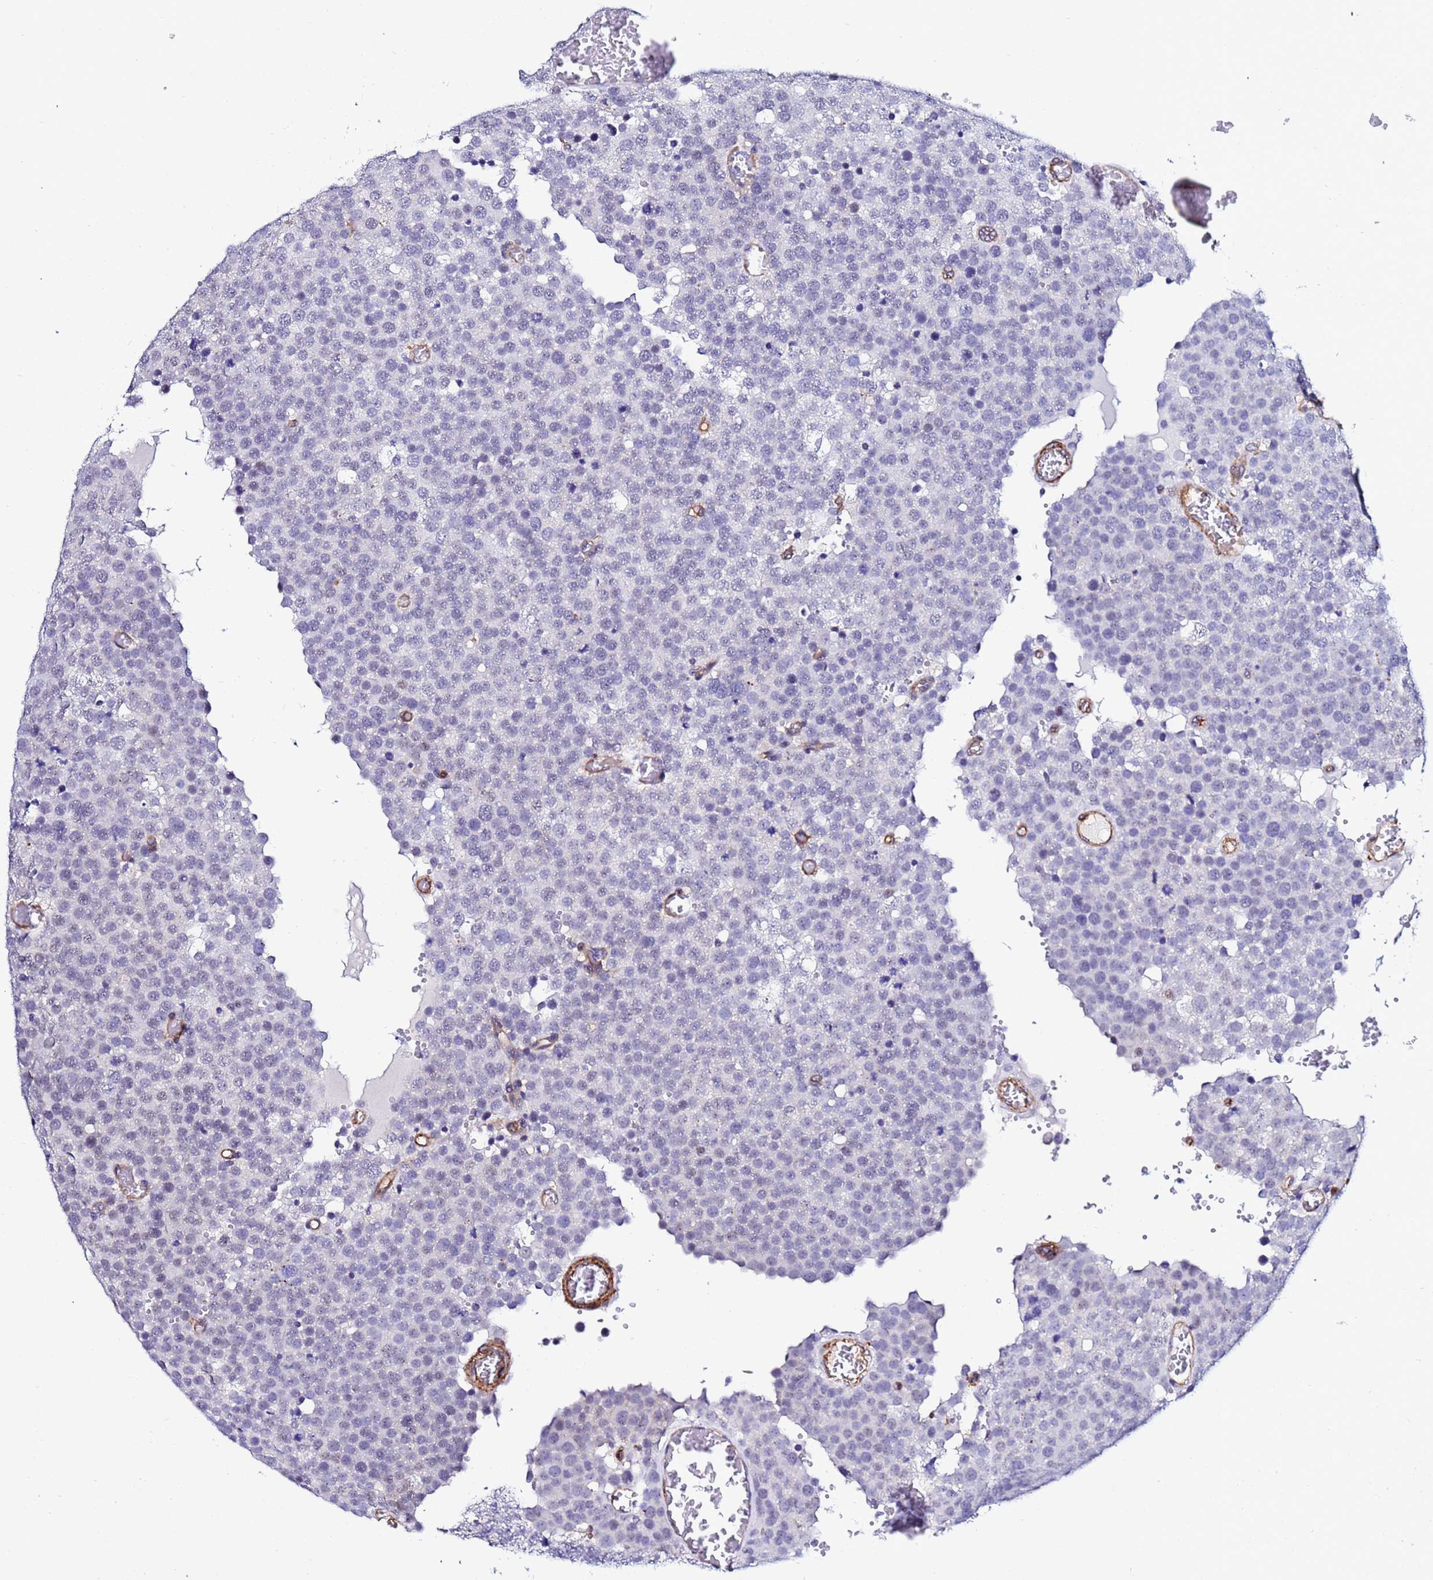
{"staining": {"intensity": "negative", "quantity": "none", "location": "none"}, "tissue": "testis cancer", "cell_type": "Tumor cells", "image_type": "cancer", "snomed": [{"axis": "morphology", "description": "Normal tissue, NOS"}, {"axis": "morphology", "description": "Seminoma, NOS"}, {"axis": "topography", "description": "Testis"}], "caption": "Immunohistochemistry micrograph of neoplastic tissue: human testis seminoma stained with DAB demonstrates no significant protein staining in tumor cells.", "gene": "DEFB104A", "patient": {"sex": "male", "age": 71}}